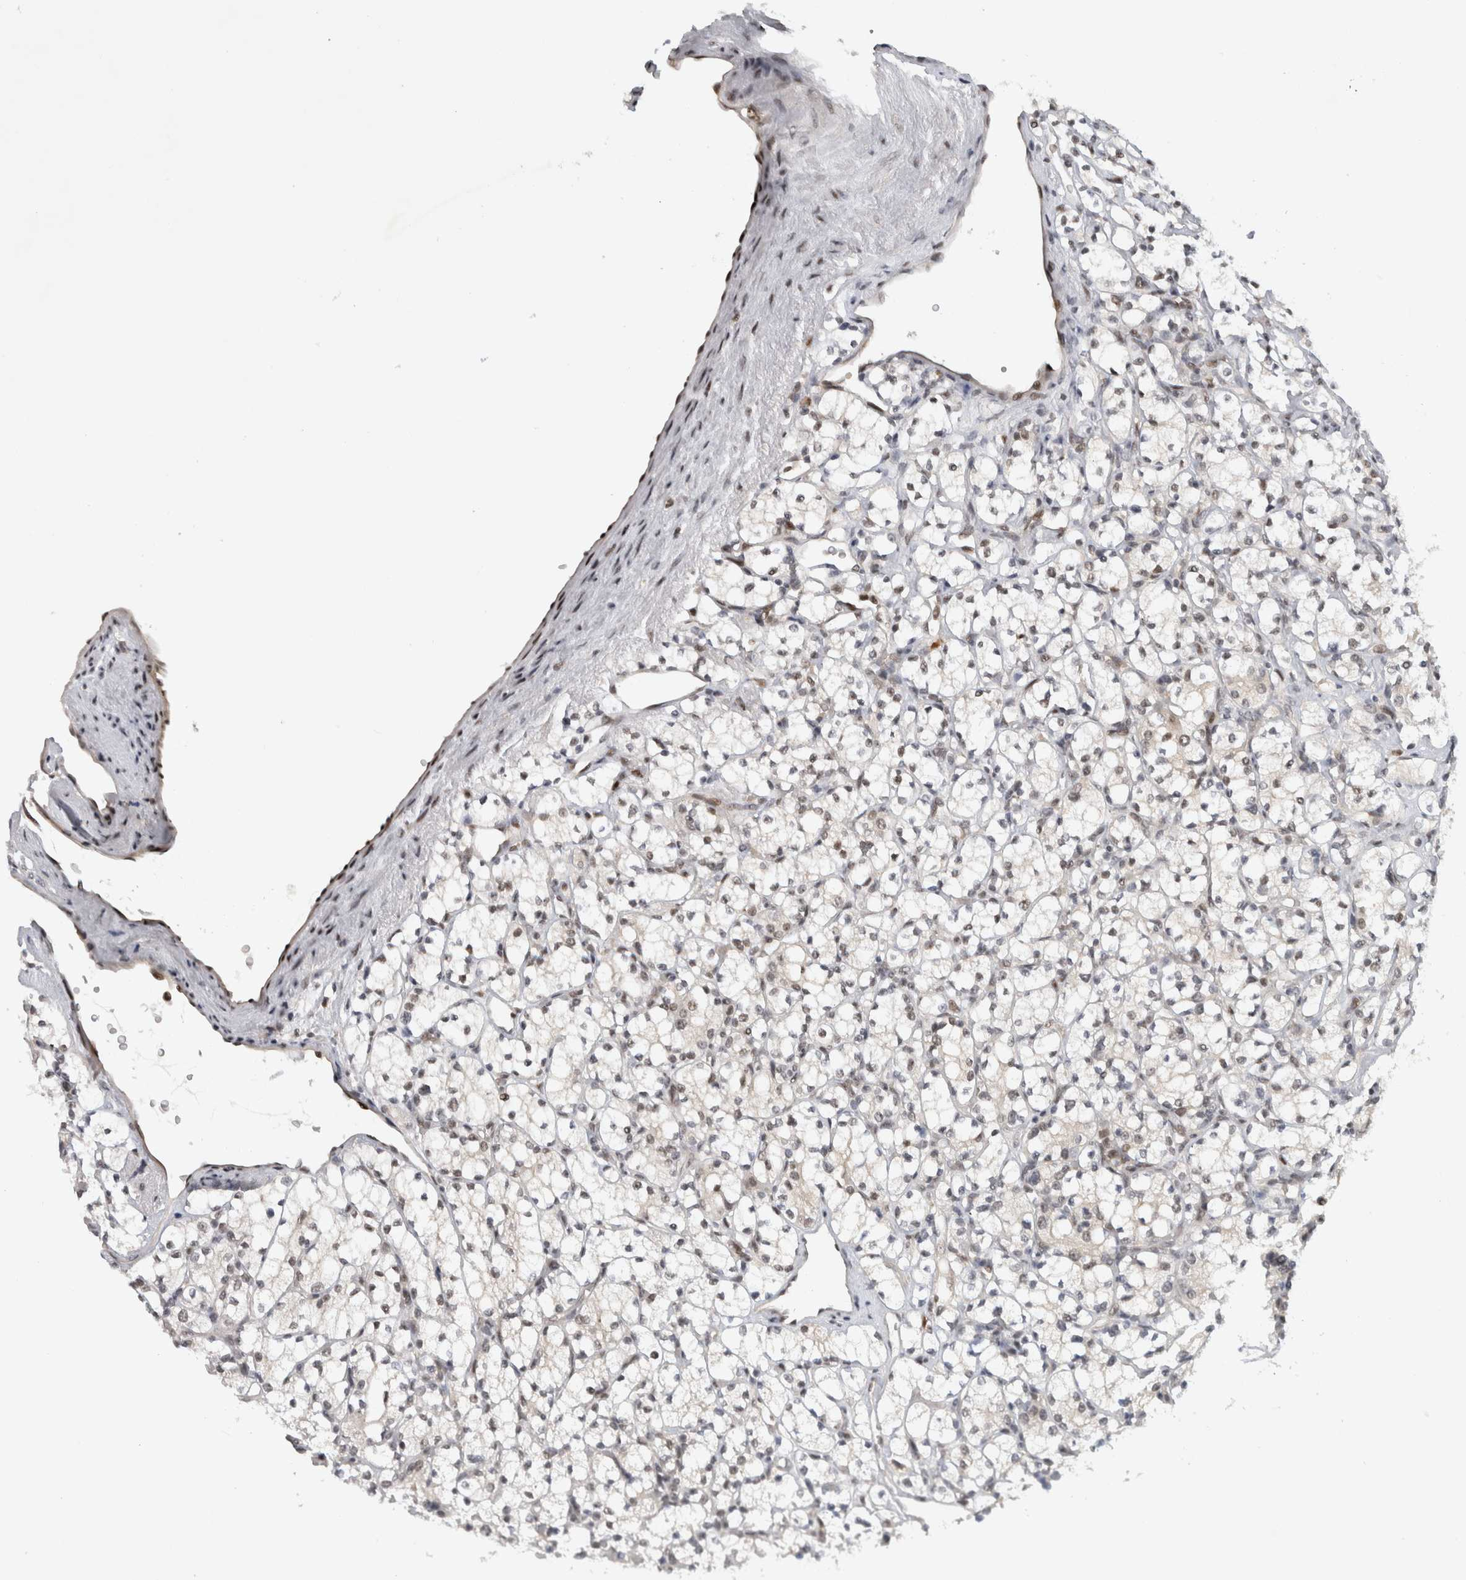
{"staining": {"intensity": "weak", "quantity": "<25%", "location": "nuclear"}, "tissue": "renal cancer", "cell_type": "Tumor cells", "image_type": "cancer", "snomed": [{"axis": "morphology", "description": "Adenocarcinoma, NOS"}, {"axis": "topography", "description": "Kidney"}], "caption": "Immunohistochemical staining of renal adenocarcinoma shows no significant positivity in tumor cells. Nuclei are stained in blue.", "gene": "HESX1", "patient": {"sex": "male", "age": 77}}